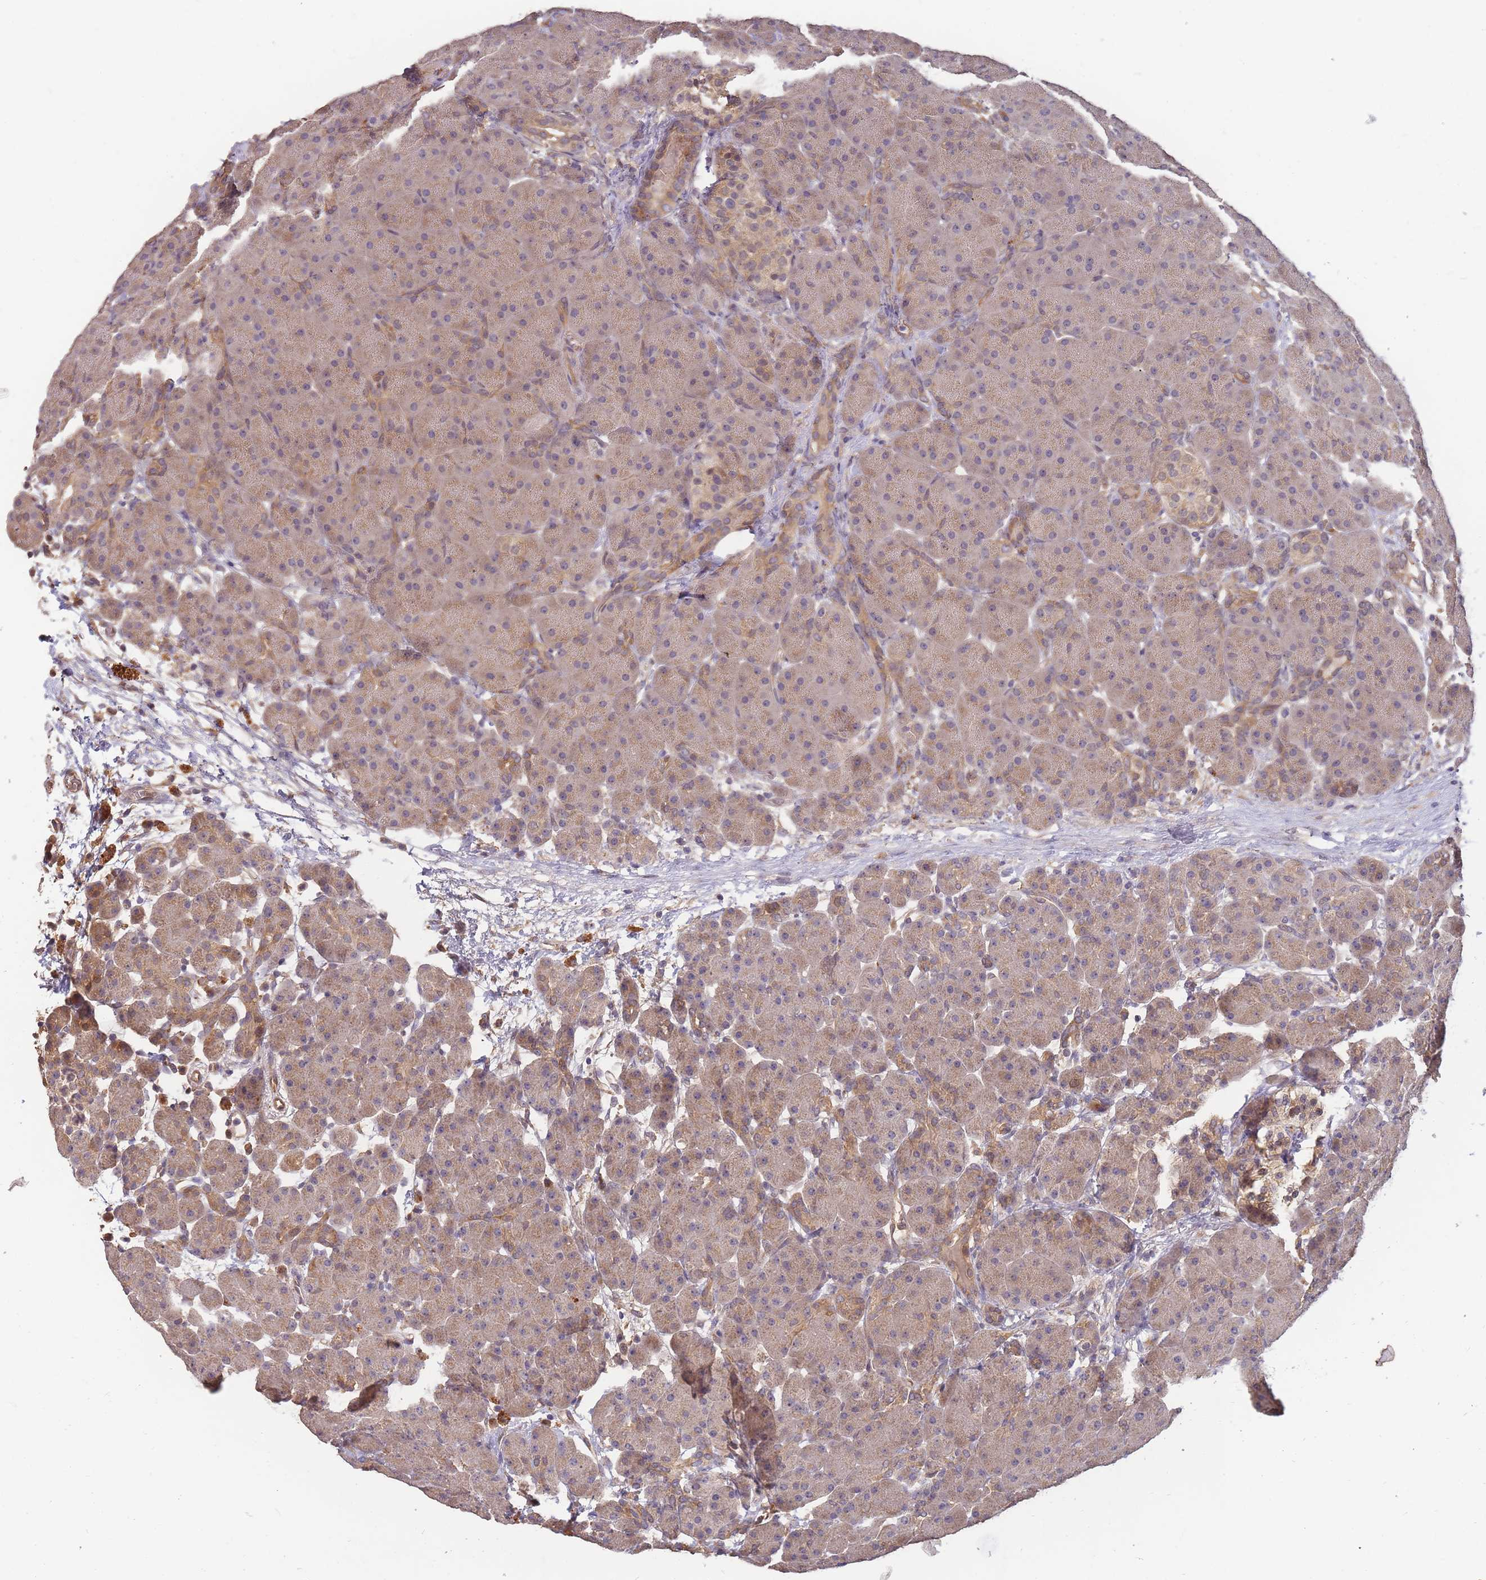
{"staining": {"intensity": "weak", "quantity": ">75%", "location": "cytoplasmic/membranous"}, "tissue": "pancreas", "cell_type": "Exocrine glandular cells", "image_type": "normal", "snomed": [{"axis": "morphology", "description": "Normal tissue, NOS"}, {"axis": "topography", "description": "Pancreas"}], "caption": "A high-resolution histopathology image shows IHC staining of unremarkable pancreas, which displays weak cytoplasmic/membranous expression in approximately >75% of exocrine glandular cells.", "gene": "CDKN2AIPNL", "patient": {"sex": "male", "age": 66}}